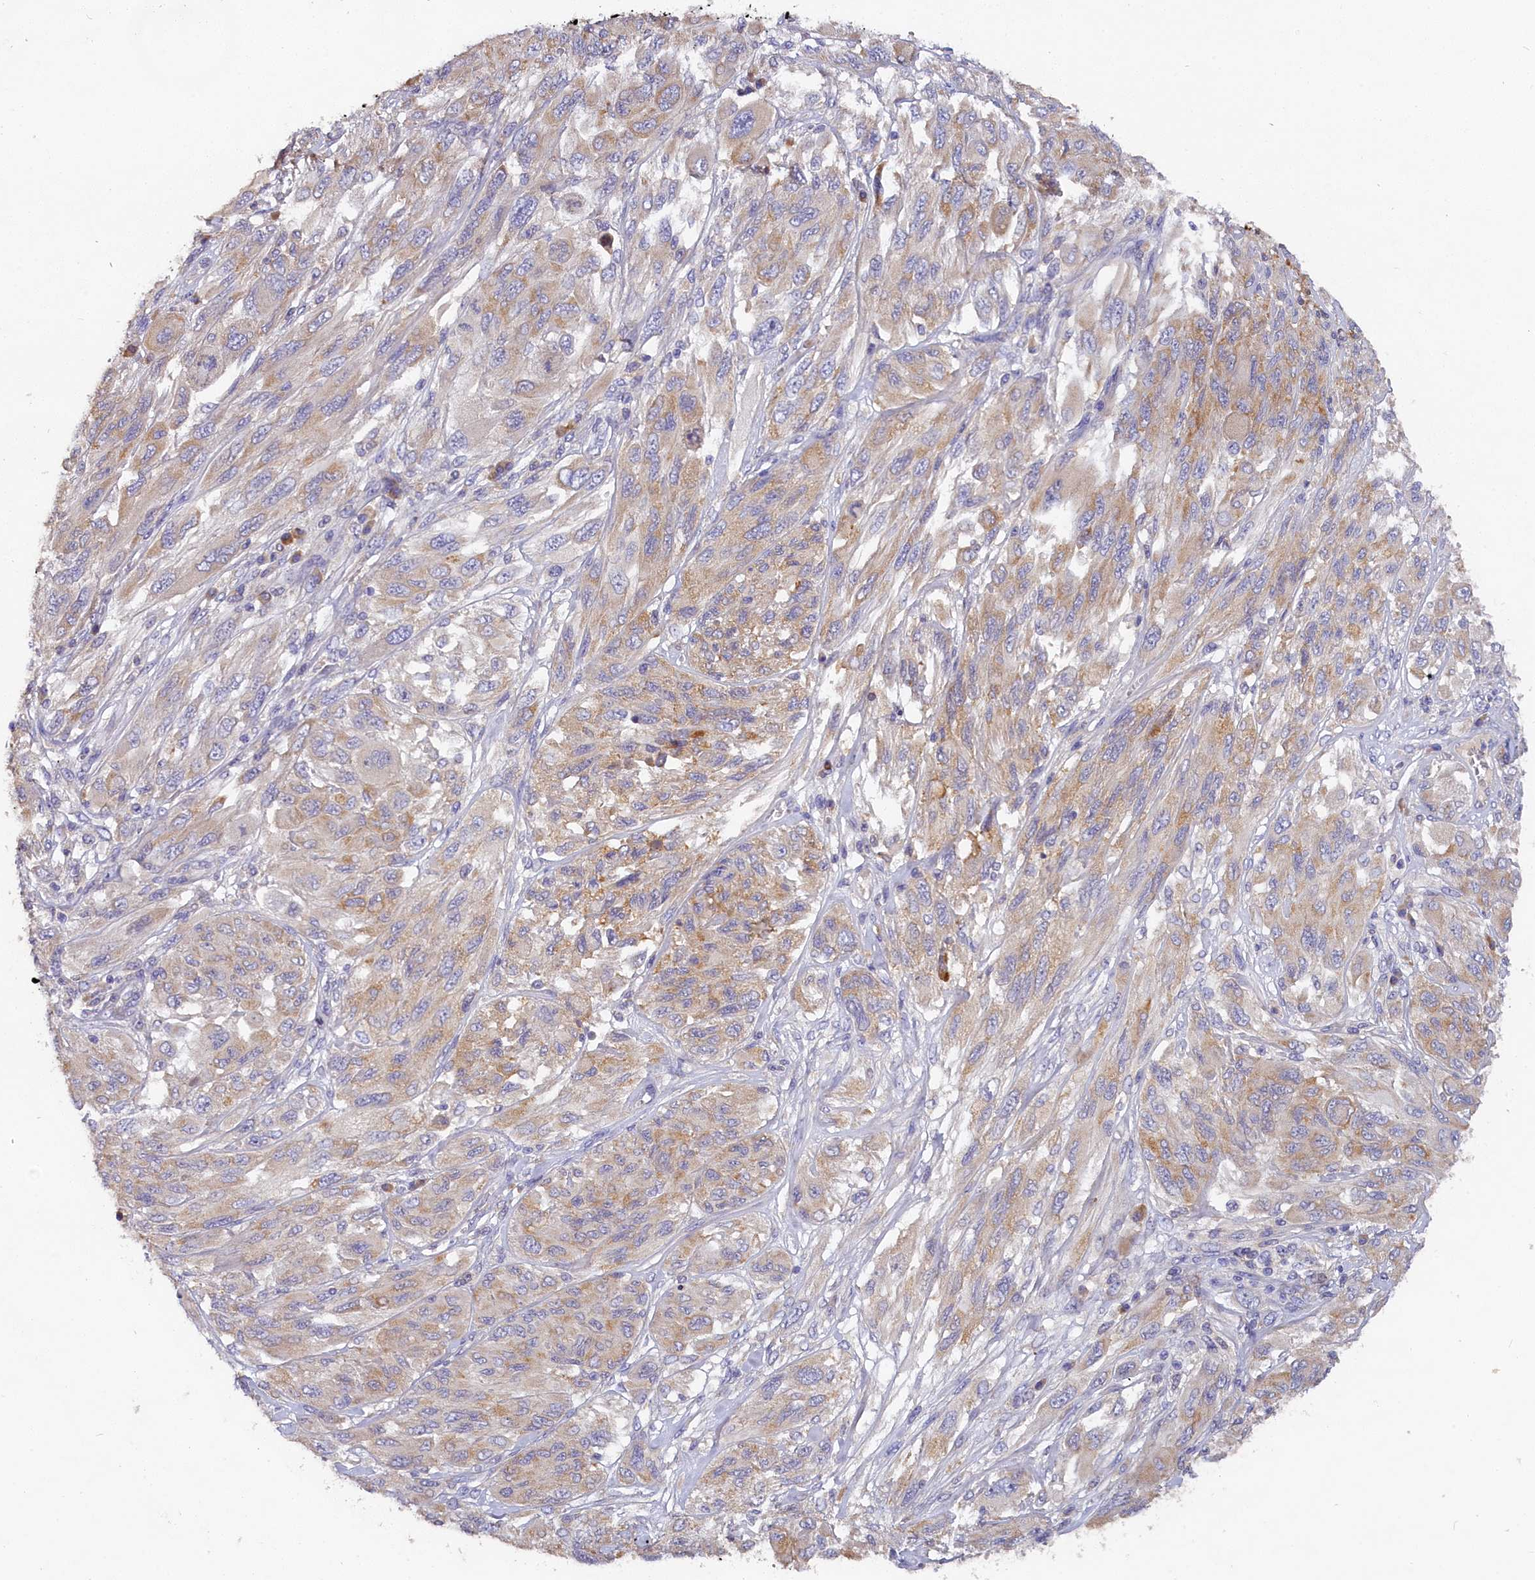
{"staining": {"intensity": "moderate", "quantity": "<25%", "location": "cytoplasmic/membranous"}, "tissue": "melanoma", "cell_type": "Tumor cells", "image_type": "cancer", "snomed": [{"axis": "morphology", "description": "Malignant melanoma, NOS"}, {"axis": "topography", "description": "Skin"}], "caption": "Malignant melanoma tissue exhibits moderate cytoplasmic/membranous staining in approximately <25% of tumor cells", "gene": "ST7L", "patient": {"sex": "female", "age": 91}}